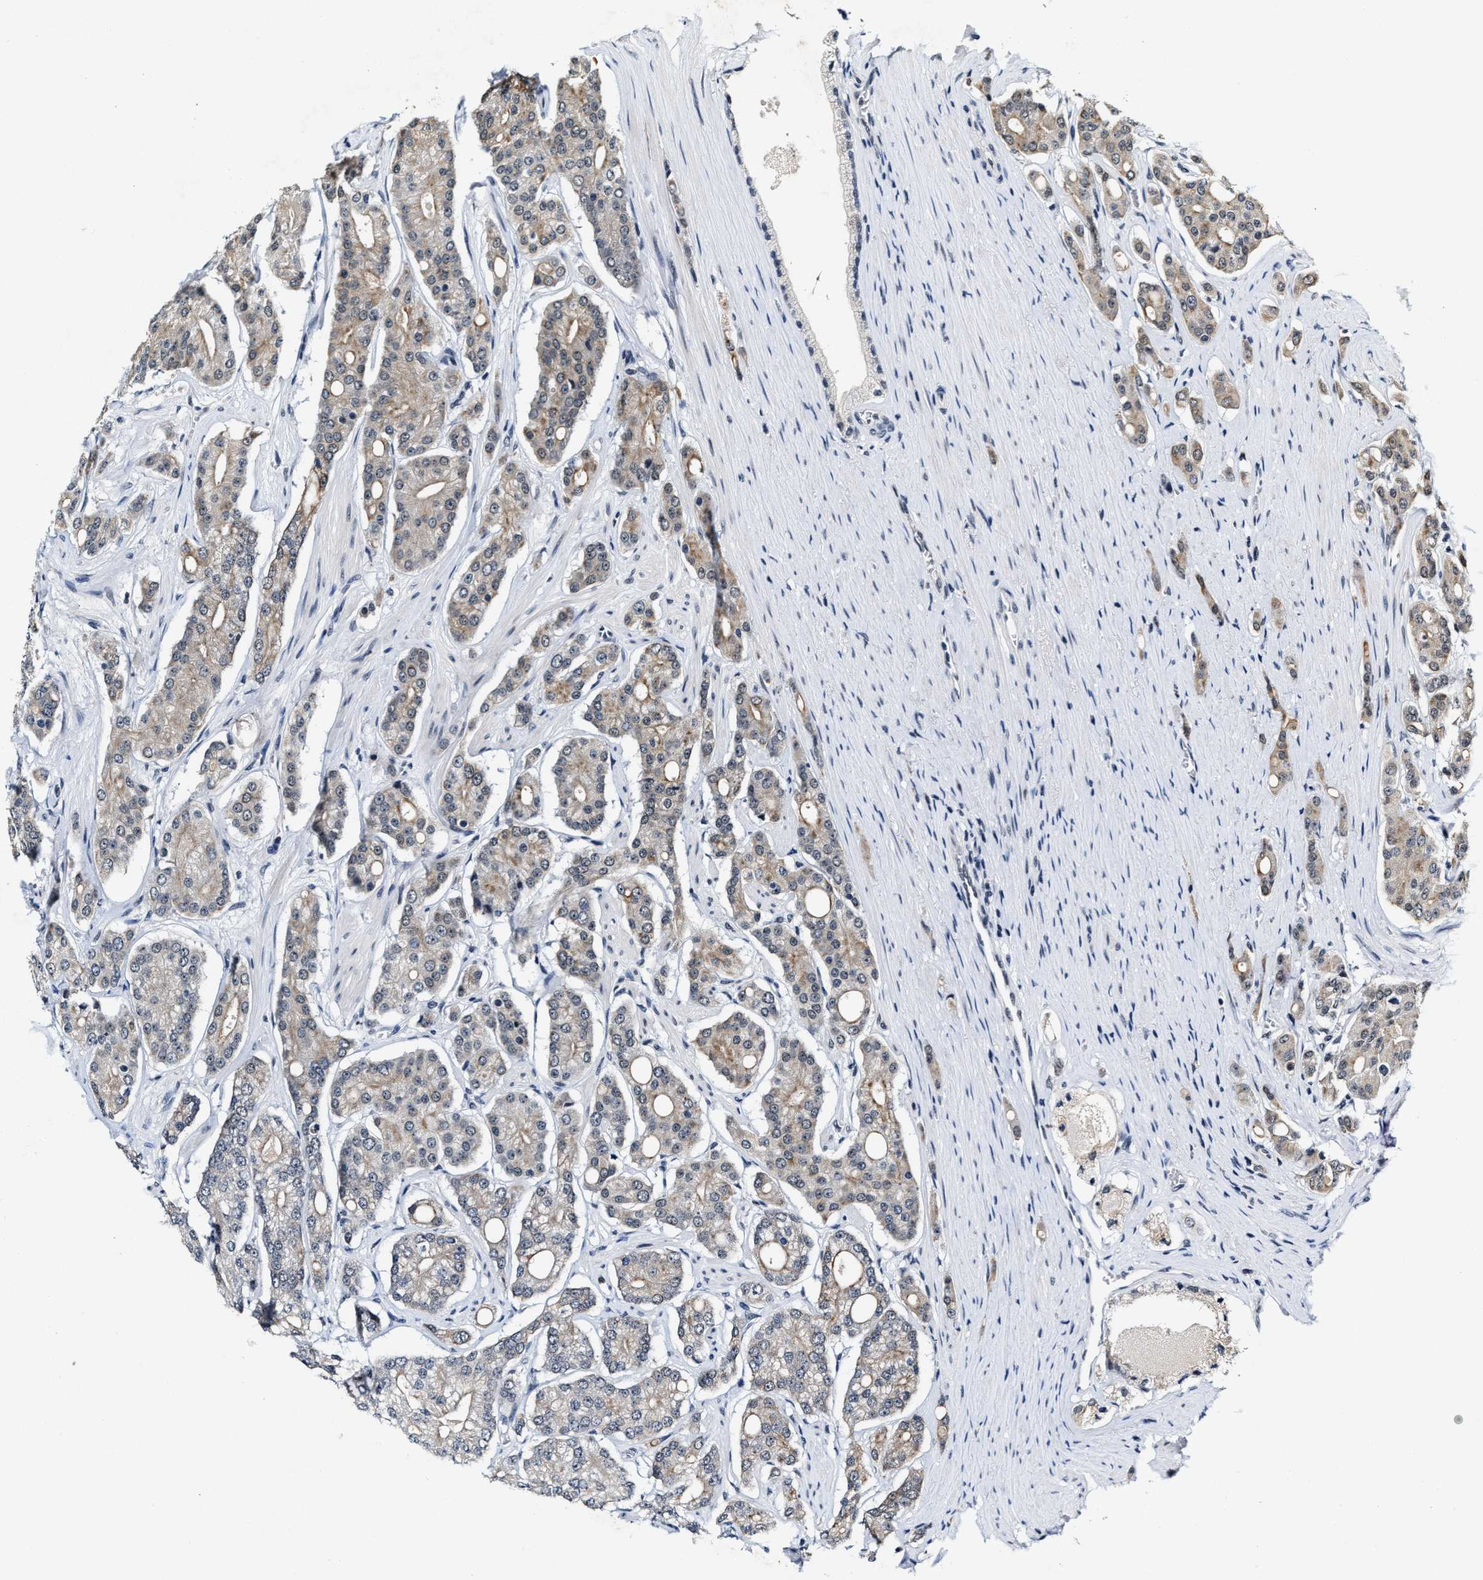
{"staining": {"intensity": "weak", "quantity": "25%-75%", "location": "cytoplasmic/membranous"}, "tissue": "prostate cancer", "cell_type": "Tumor cells", "image_type": "cancer", "snomed": [{"axis": "morphology", "description": "Adenocarcinoma, High grade"}, {"axis": "topography", "description": "Prostate"}], "caption": "A photomicrograph showing weak cytoplasmic/membranous staining in approximately 25%-75% of tumor cells in prostate high-grade adenocarcinoma, as visualized by brown immunohistochemical staining.", "gene": "INIP", "patient": {"sex": "male", "age": 71}}